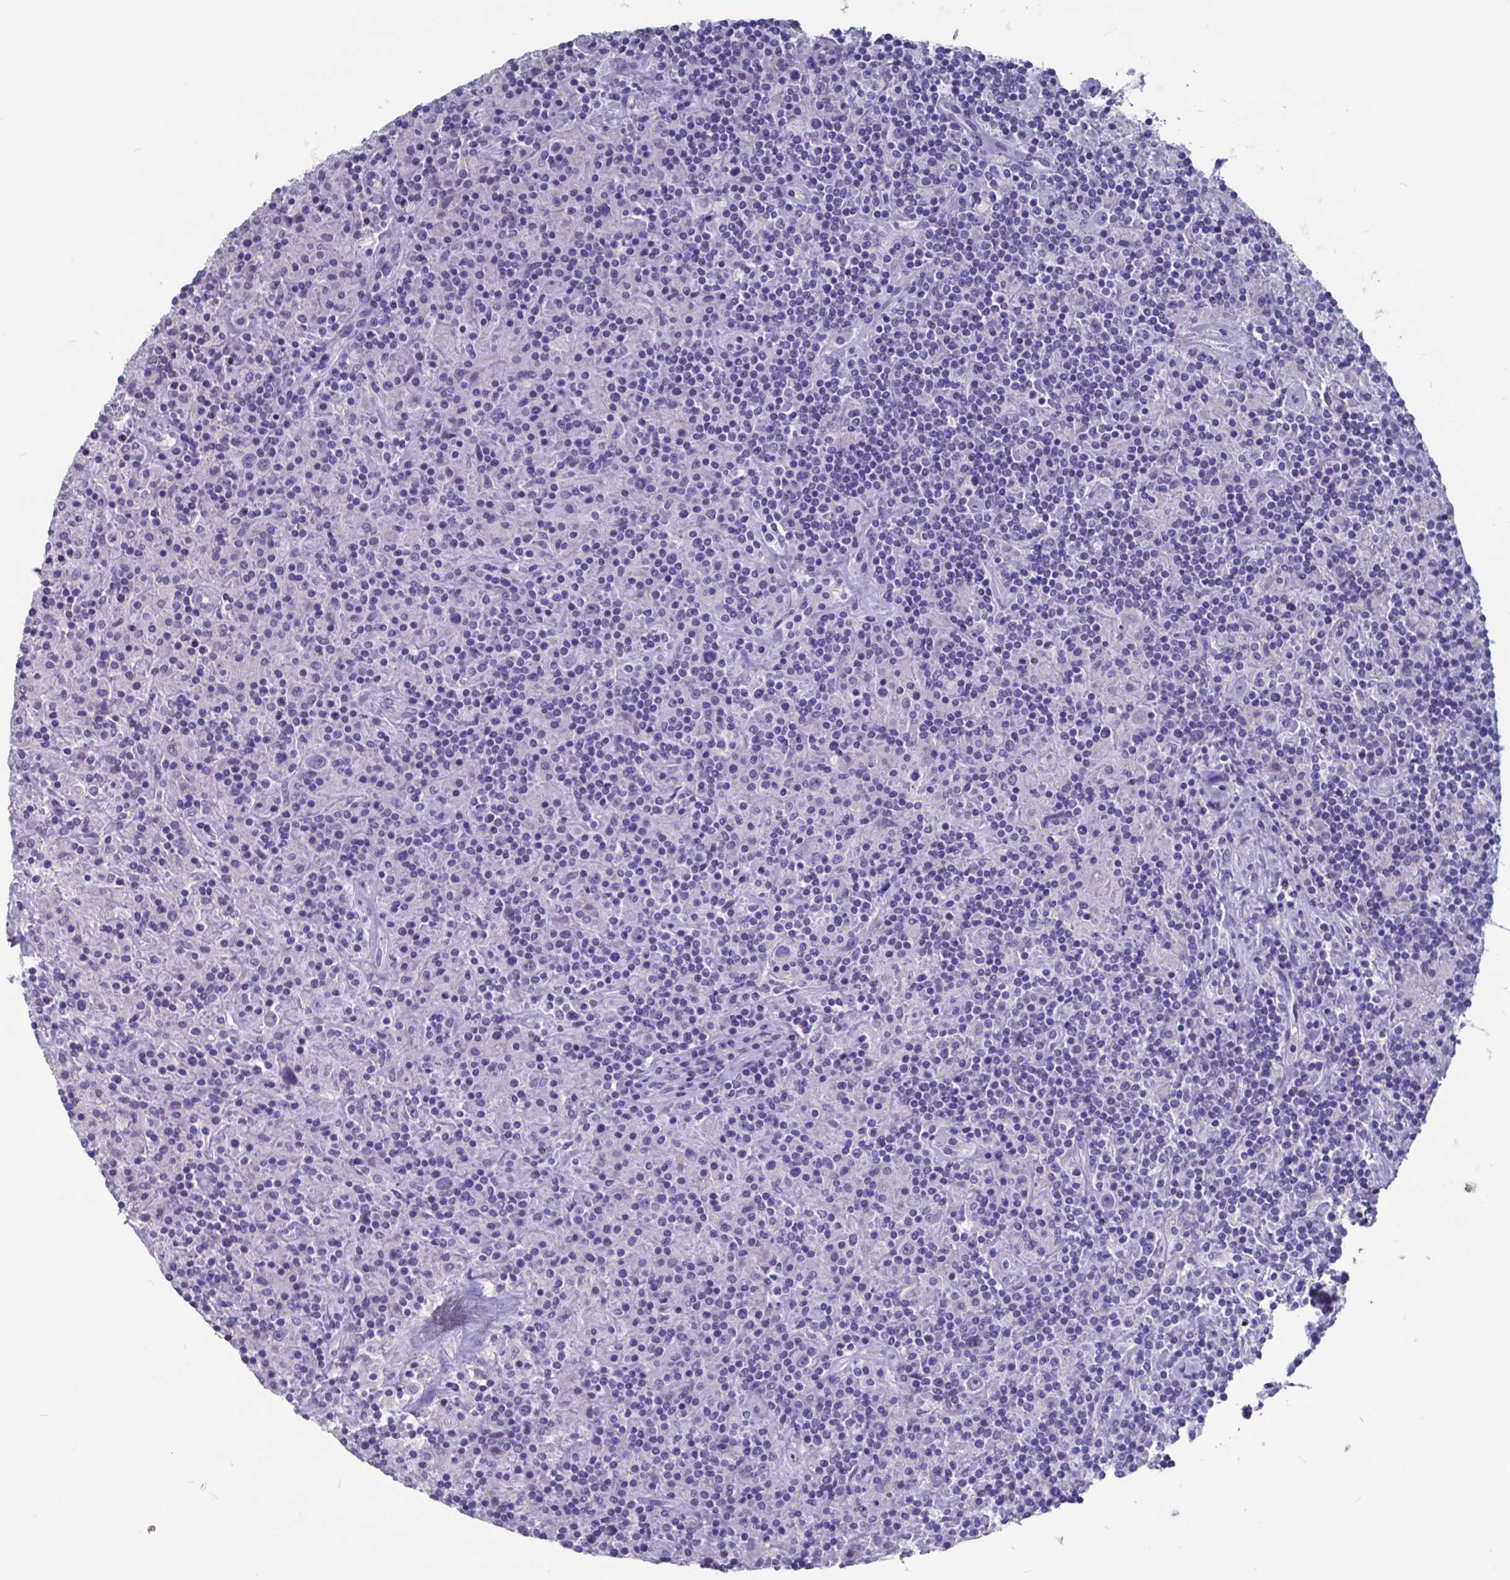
{"staining": {"intensity": "negative", "quantity": "none", "location": "none"}, "tissue": "lymphoma", "cell_type": "Tumor cells", "image_type": "cancer", "snomed": [{"axis": "morphology", "description": "Hodgkin's disease, NOS"}, {"axis": "topography", "description": "Lymph node"}], "caption": "IHC micrograph of lymphoma stained for a protein (brown), which exhibits no staining in tumor cells. (IHC, brightfield microscopy, high magnification).", "gene": "TTR", "patient": {"sex": "male", "age": 70}}